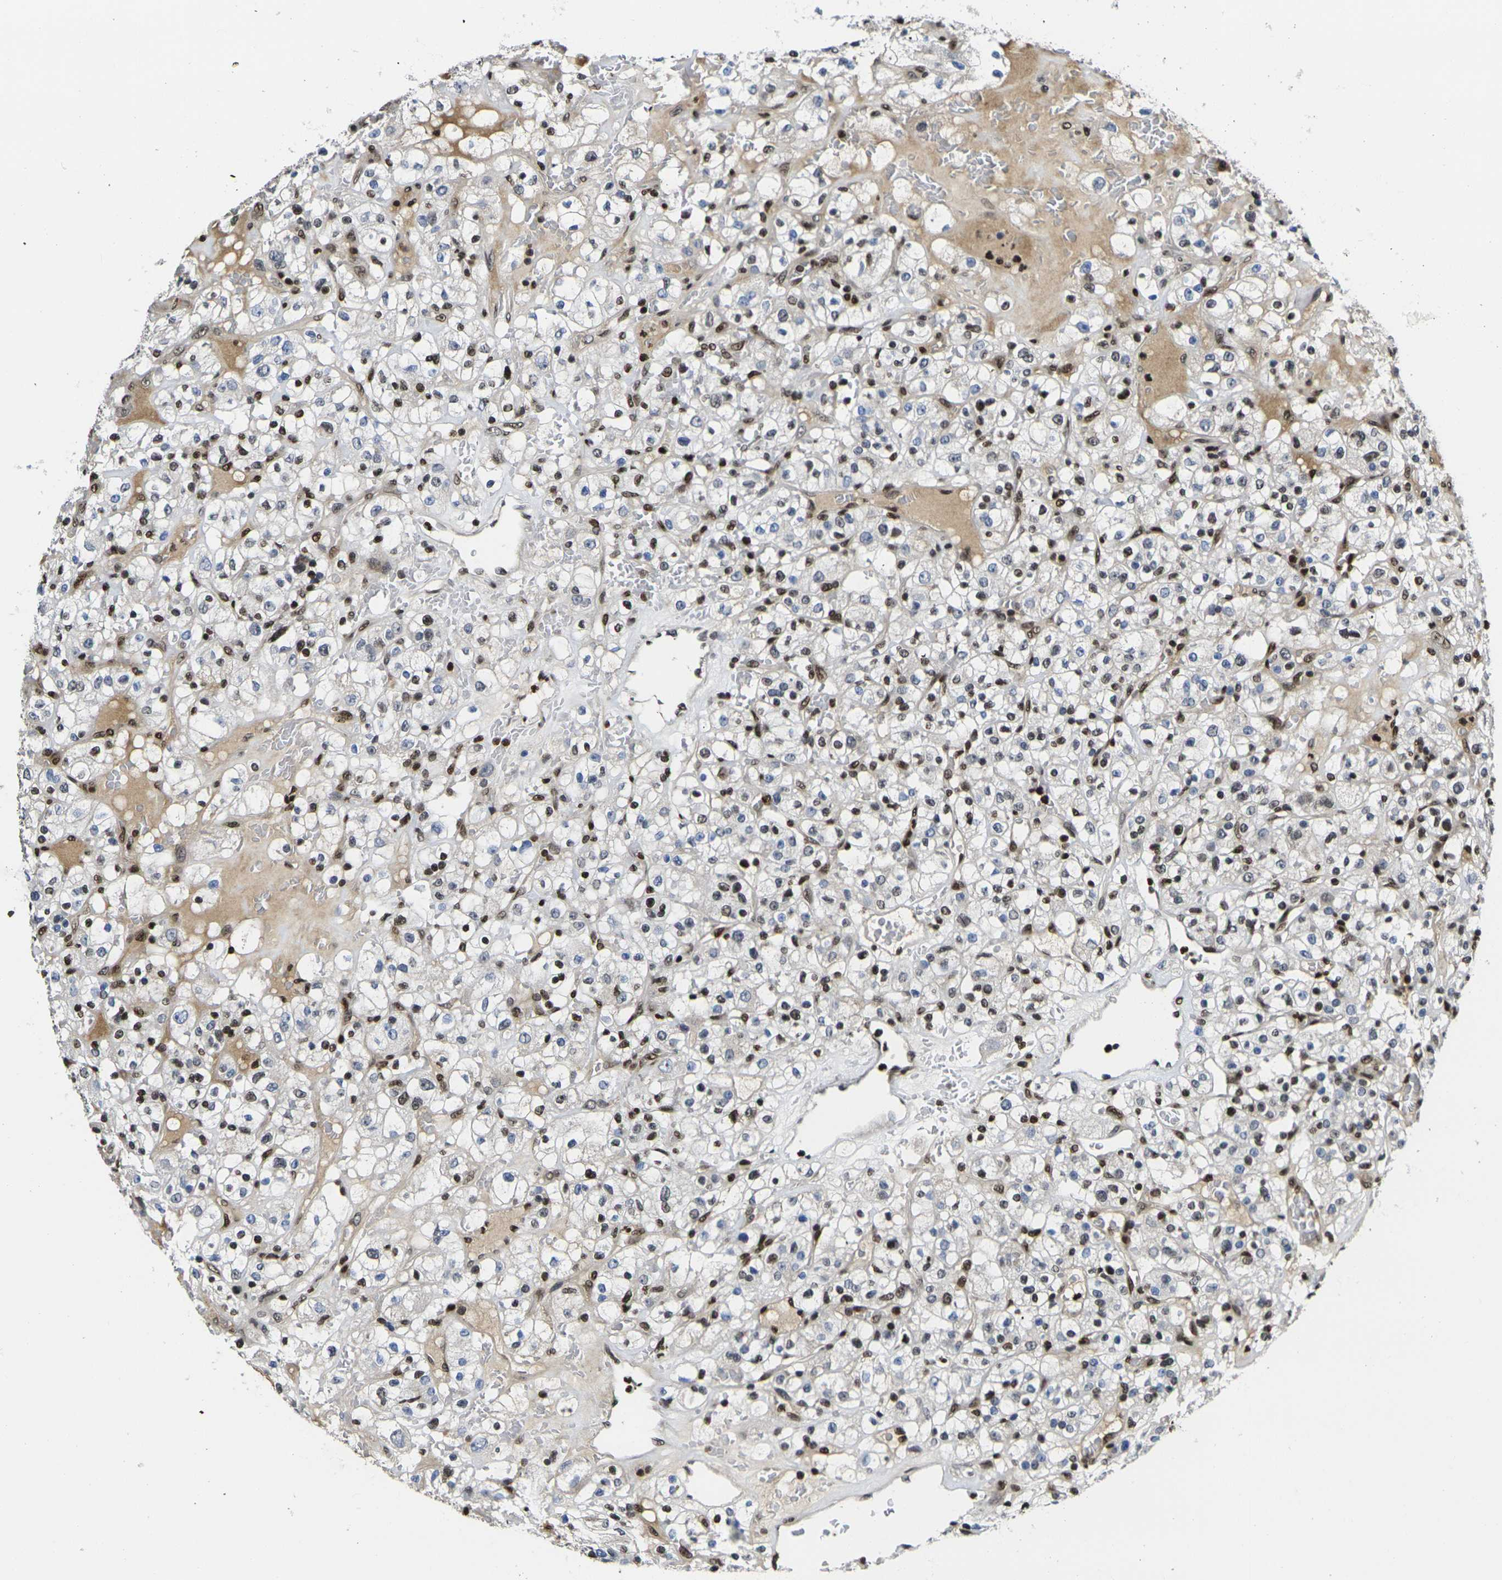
{"staining": {"intensity": "moderate", "quantity": "<25%", "location": "nuclear"}, "tissue": "renal cancer", "cell_type": "Tumor cells", "image_type": "cancer", "snomed": [{"axis": "morphology", "description": "Normal tissue, NOS"}, {"axis": "morphology", "description": "Adenocarcinoma, NOS"}, {"axis": "topography", "description": "Kidney"}], "caption": "Renal cancer stained for a protein shows moderate nuclear positivity in tumor cells.", "gene": "H1-10", "patient": {"sex": "female", "age": 72}}